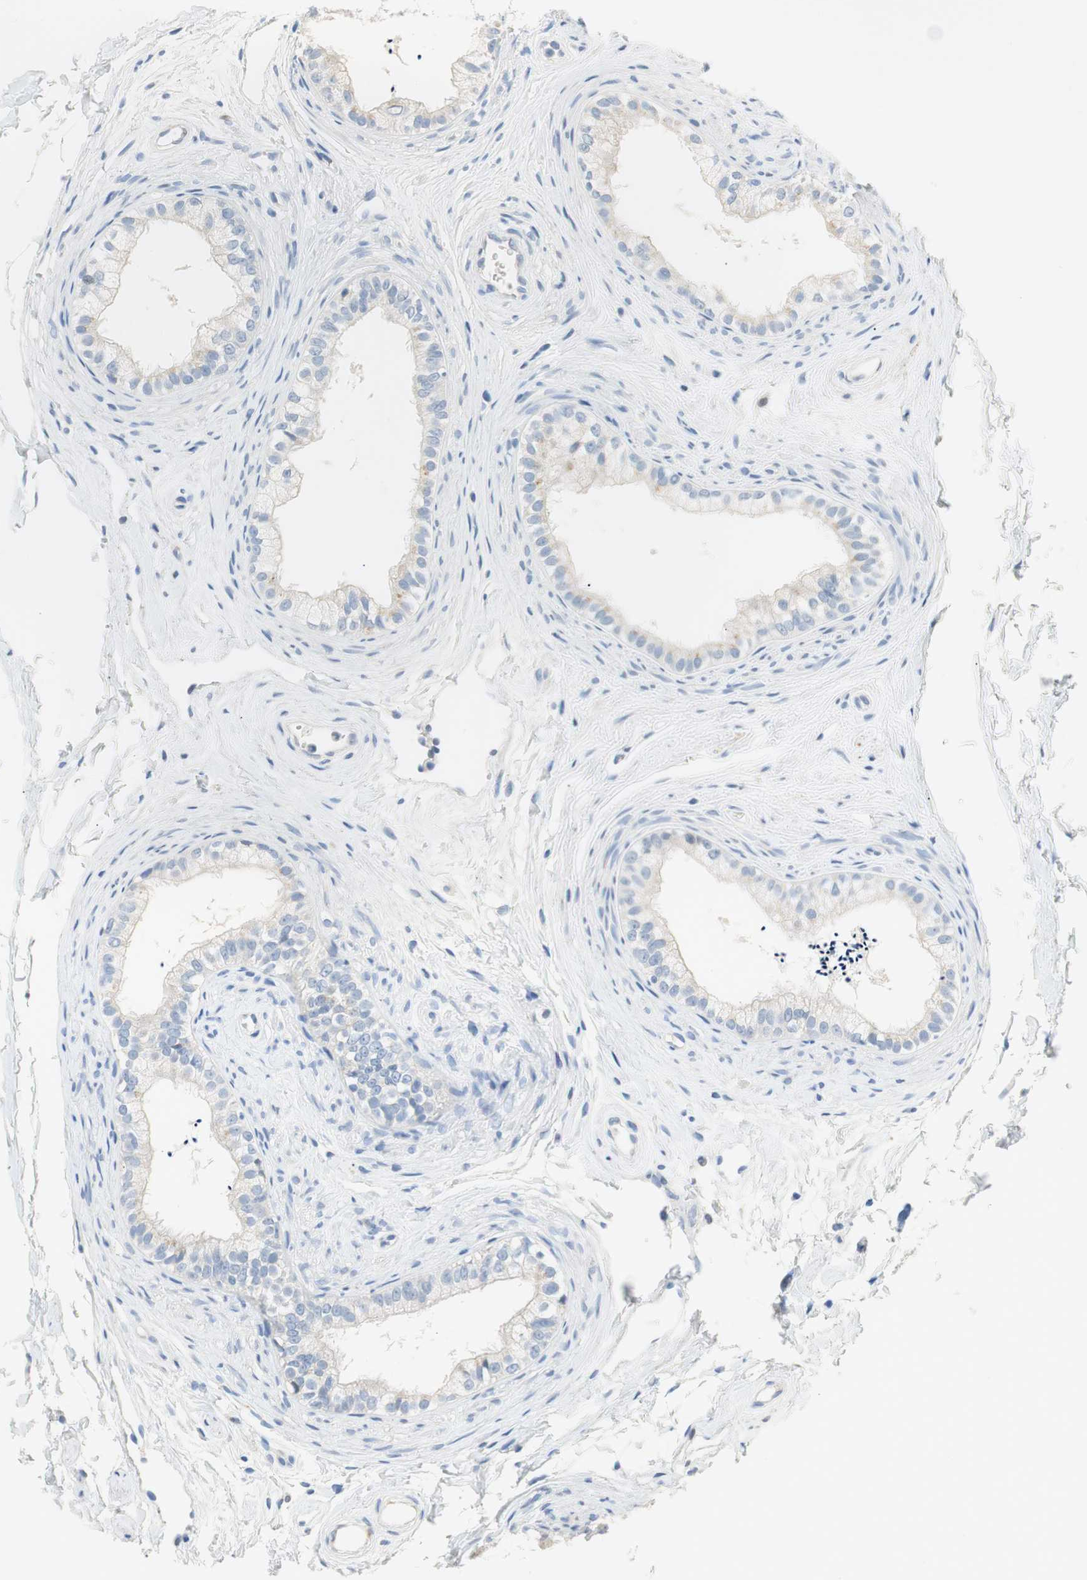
{"staining": {"intensity": "weak", "quantity": "<25%", "location": "cytoplasmic/membranous"}, "tissue": "epididymis", "cell_type": "Glandular cells", "image_type": "normal", "snomed": [{"axis": "morphology", "description": "Normal tissue, NOS"}, {"axis": "topography", "description": "Epididymis"}], "caption": "The immunohistochemistry (IHC) histopathology image has no significant expression in glandular cells of epididymis. (Stains: DAB (3,3'-diaminobenzidine) immunohistochemistry (IHC) with hematoxylin counter stain, Microscopy: brightfield microscopy at high magnification).", "gene": "CCM2L", "patient": {"sex": "male", "age": 56}}